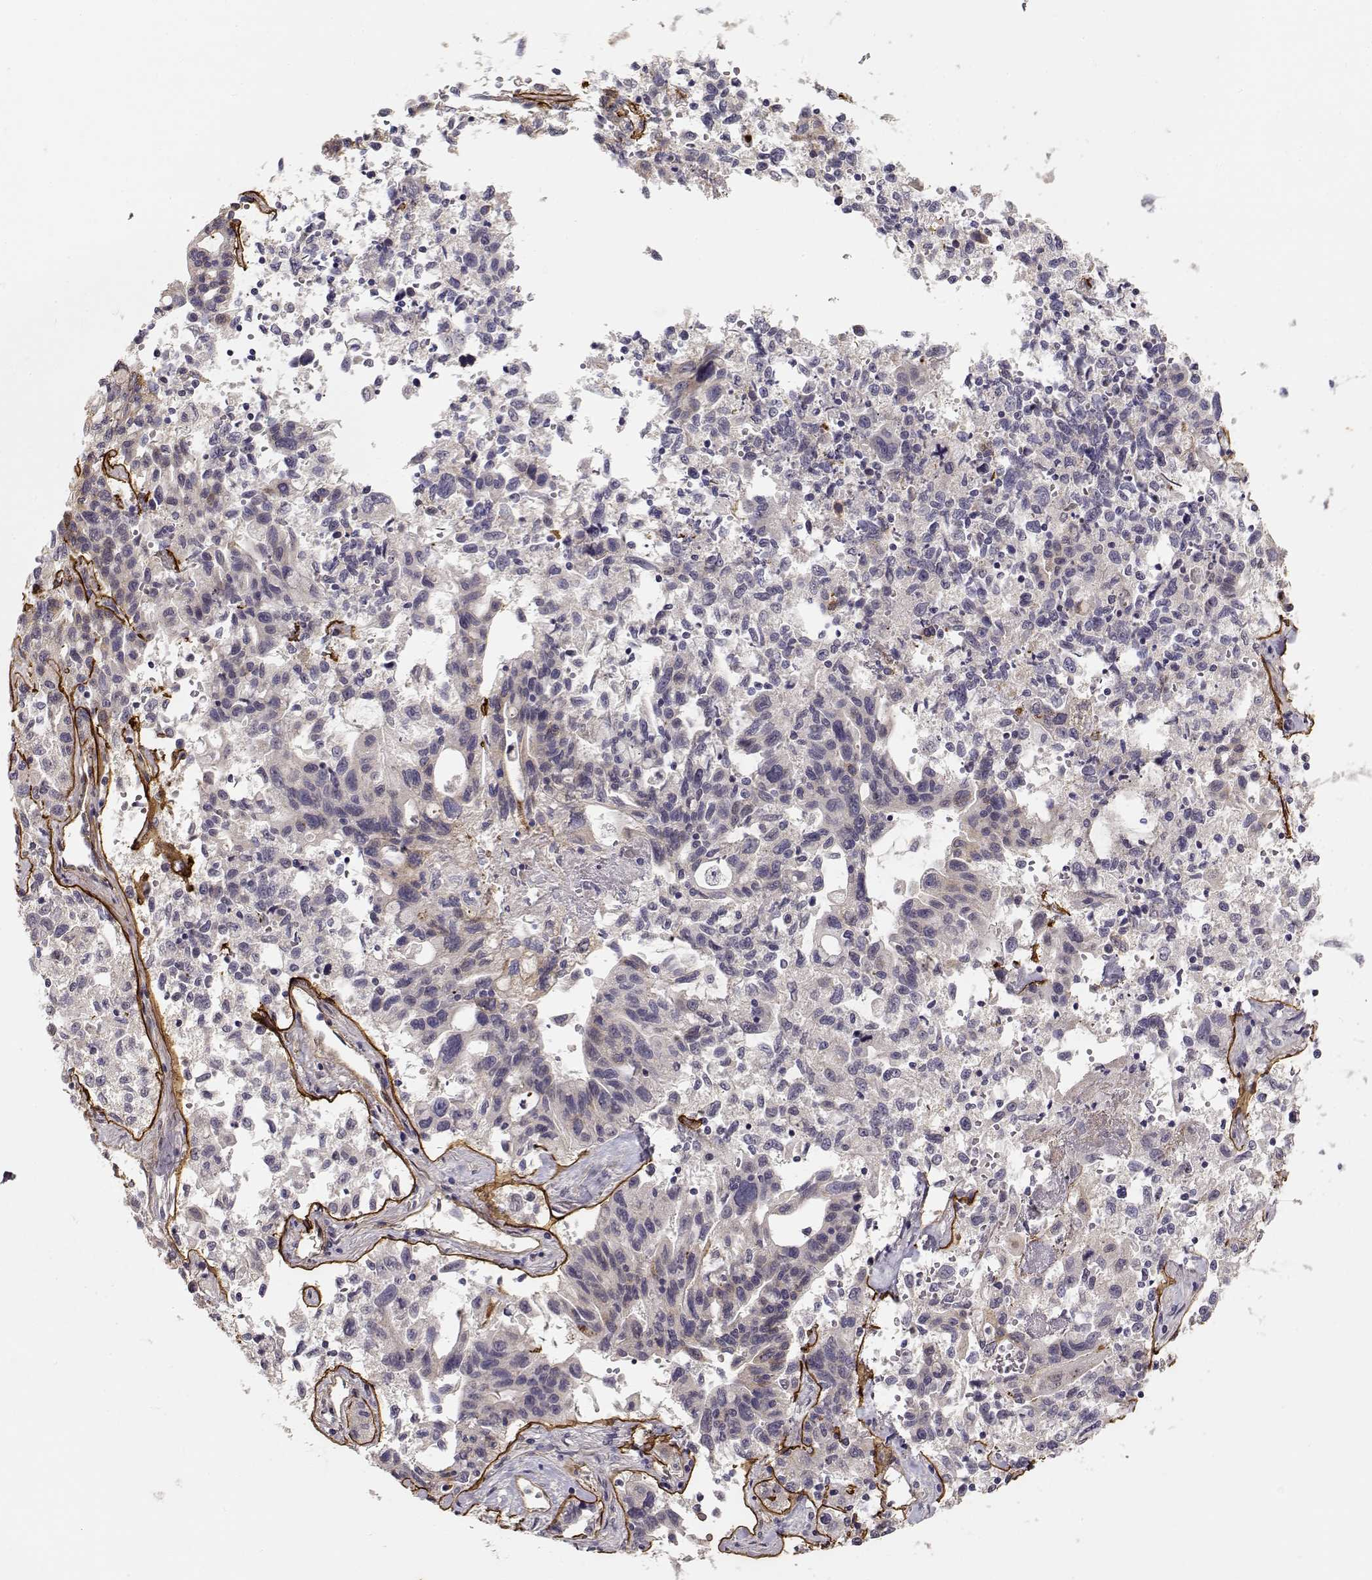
{"staining": {"intensity": "negative", "quantity": "none", "location": "none"}, "tissue": "liver cancer", "cell_type": "Tumor cells", "image_type": "cancer", "snomed": [{"axis": "morphology", "description": "Adenocarcinoma, NOS"}, {"axis": "morphology", "description": "Cholangiocarcinoma"}, {"axis": "topography", "description": "Liver"}], "caption": "Immunohistochemical staining of liver cancer shows no significant expression in tumor cells.", "gene": "LAMA5", "patient": {"sex": "male", "age": 64}}